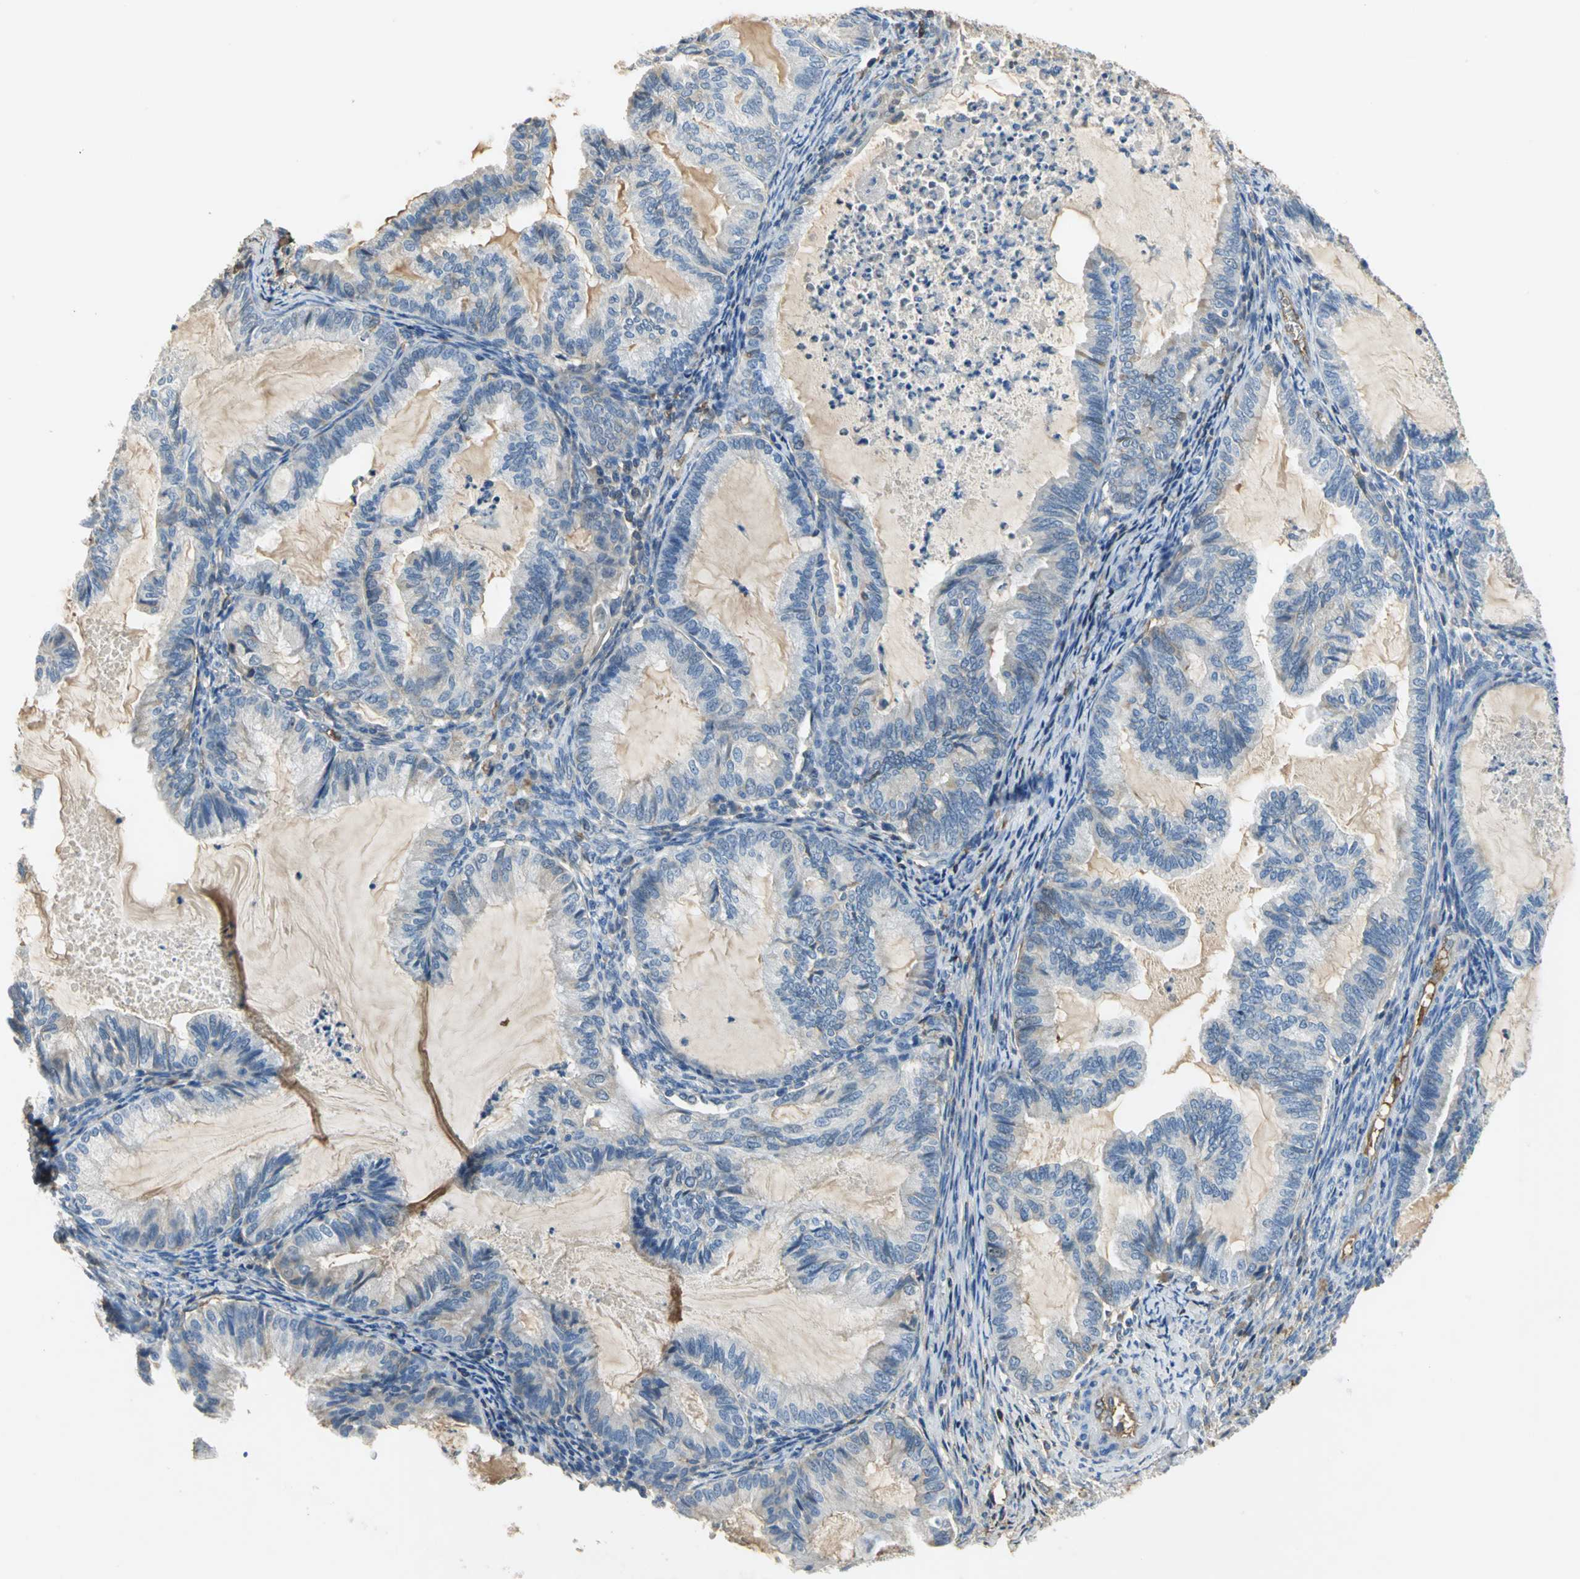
{"staining": {"intensity": "weak", "quantity": "25%-75%", "location": "cytoplasmic/membranous"}, "tissue": "cervical cancer", "cell_type": "Tumor cells", "image_type": "cancer", "snomed": [{"axis": "morphology", "description": "Normal tissue, NOS"}, {"axis": "morphology", "description": "Adenocarcinoma, NOS"}, {"axis": "topography", "description": "Cervix"}, {"axis": "topography", "description": "Endometrium"}], "caption": "Tumor cells display low levels of weak cytoplasmic/membranous positivity in about 25%-75% of cells in cervical cancer (adenocarcinoma).", "gene": "GYG2", "patient": {"sex": "female", "age": 86}}